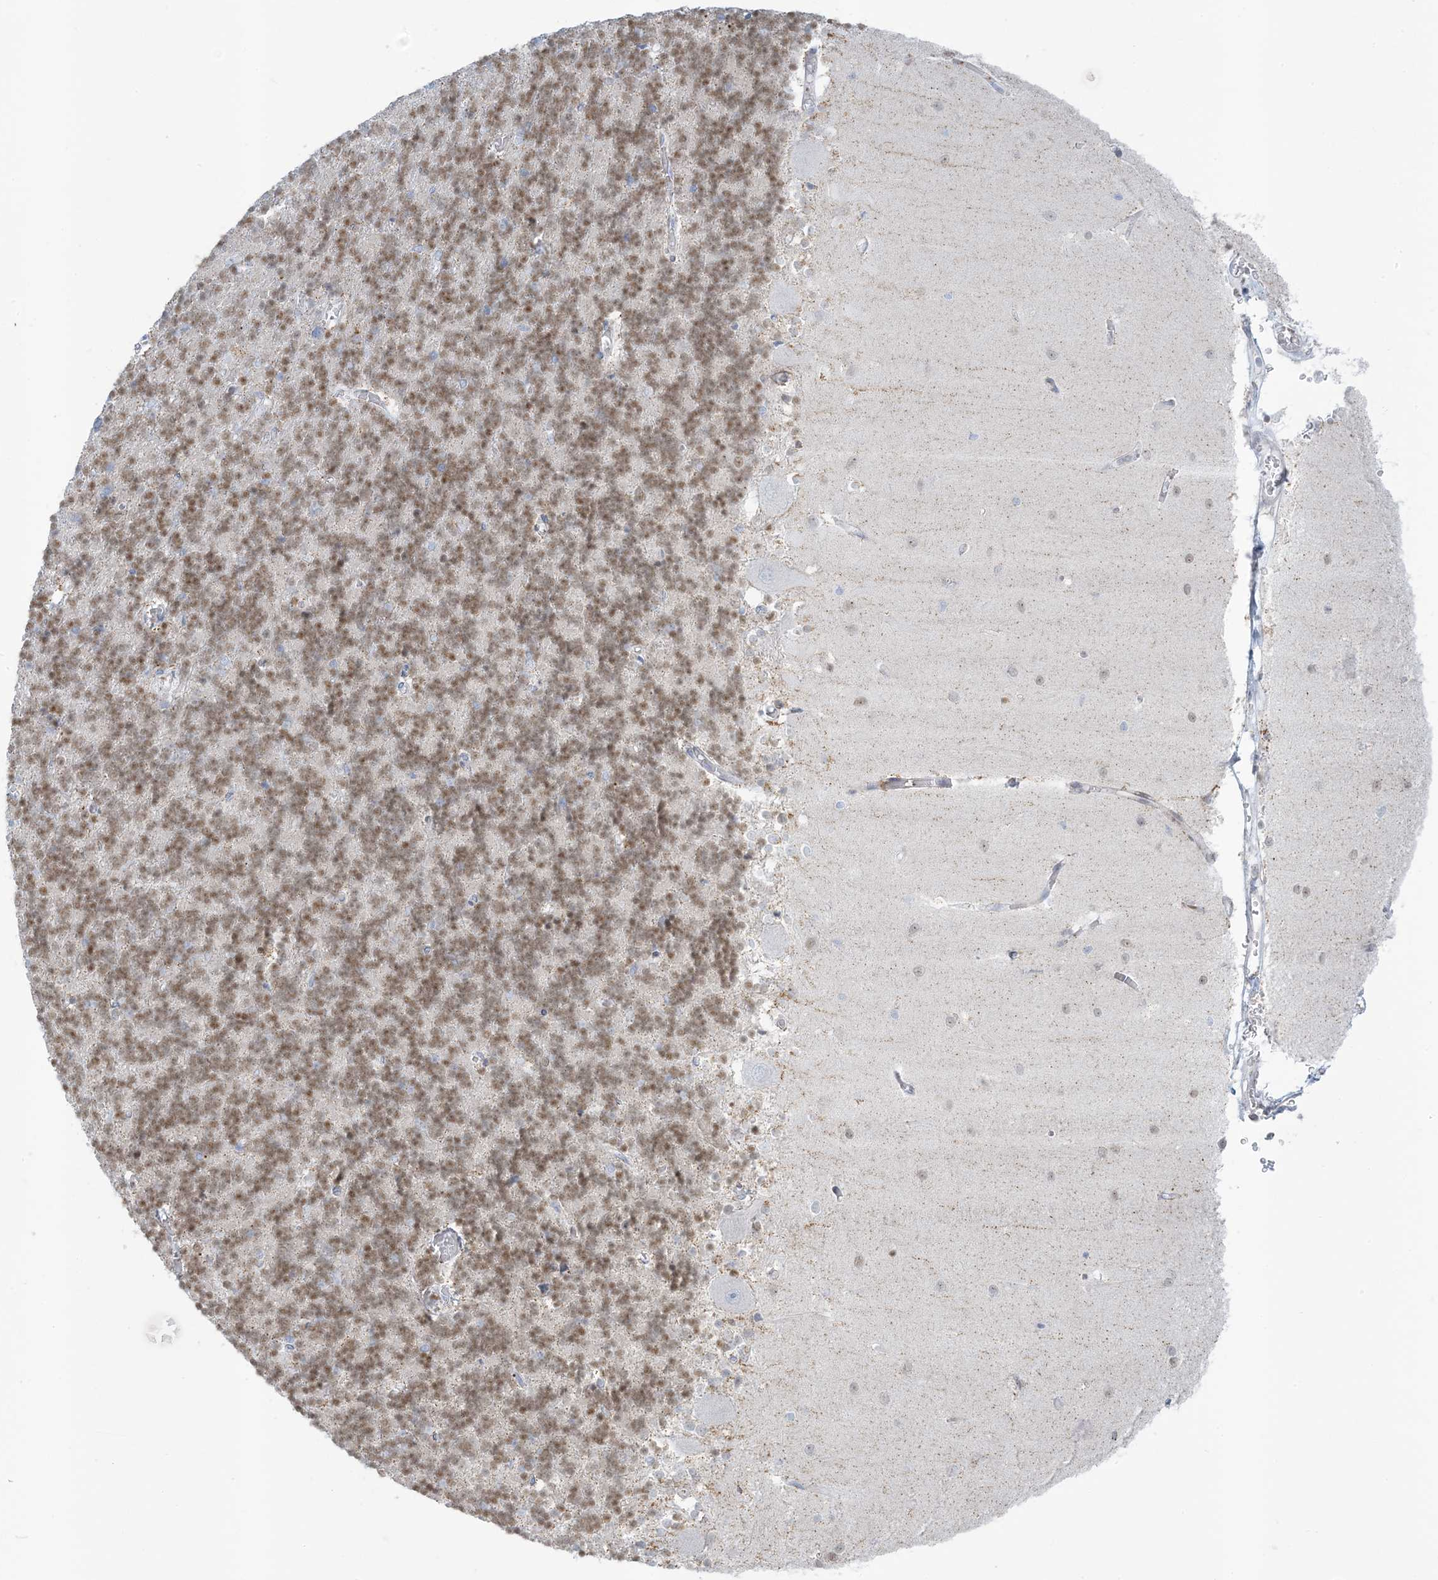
{"staining": {"intensity": "moderate", "quantity": "25%-75%", "location": "nuclear"}, "tissue": "cerebellum", "cell_type": "Cells in granular layer", "image_type": "normal", "snomed": [{"axis": "morphology", "description": "Normal tissue, NOS"}, {"axis": "topography", "description": "Cerebellum"}], "caption": "DAB (3,3'-diaminobenzidine) immunohistochemical staining of unremarkable cerebellum demonstrates moderate nuclear protein positivity in approximately 25%-75% of cells in granular layer.", "gene": "ZDHHC4", "patient": {"sex": "male", "age": 37}}